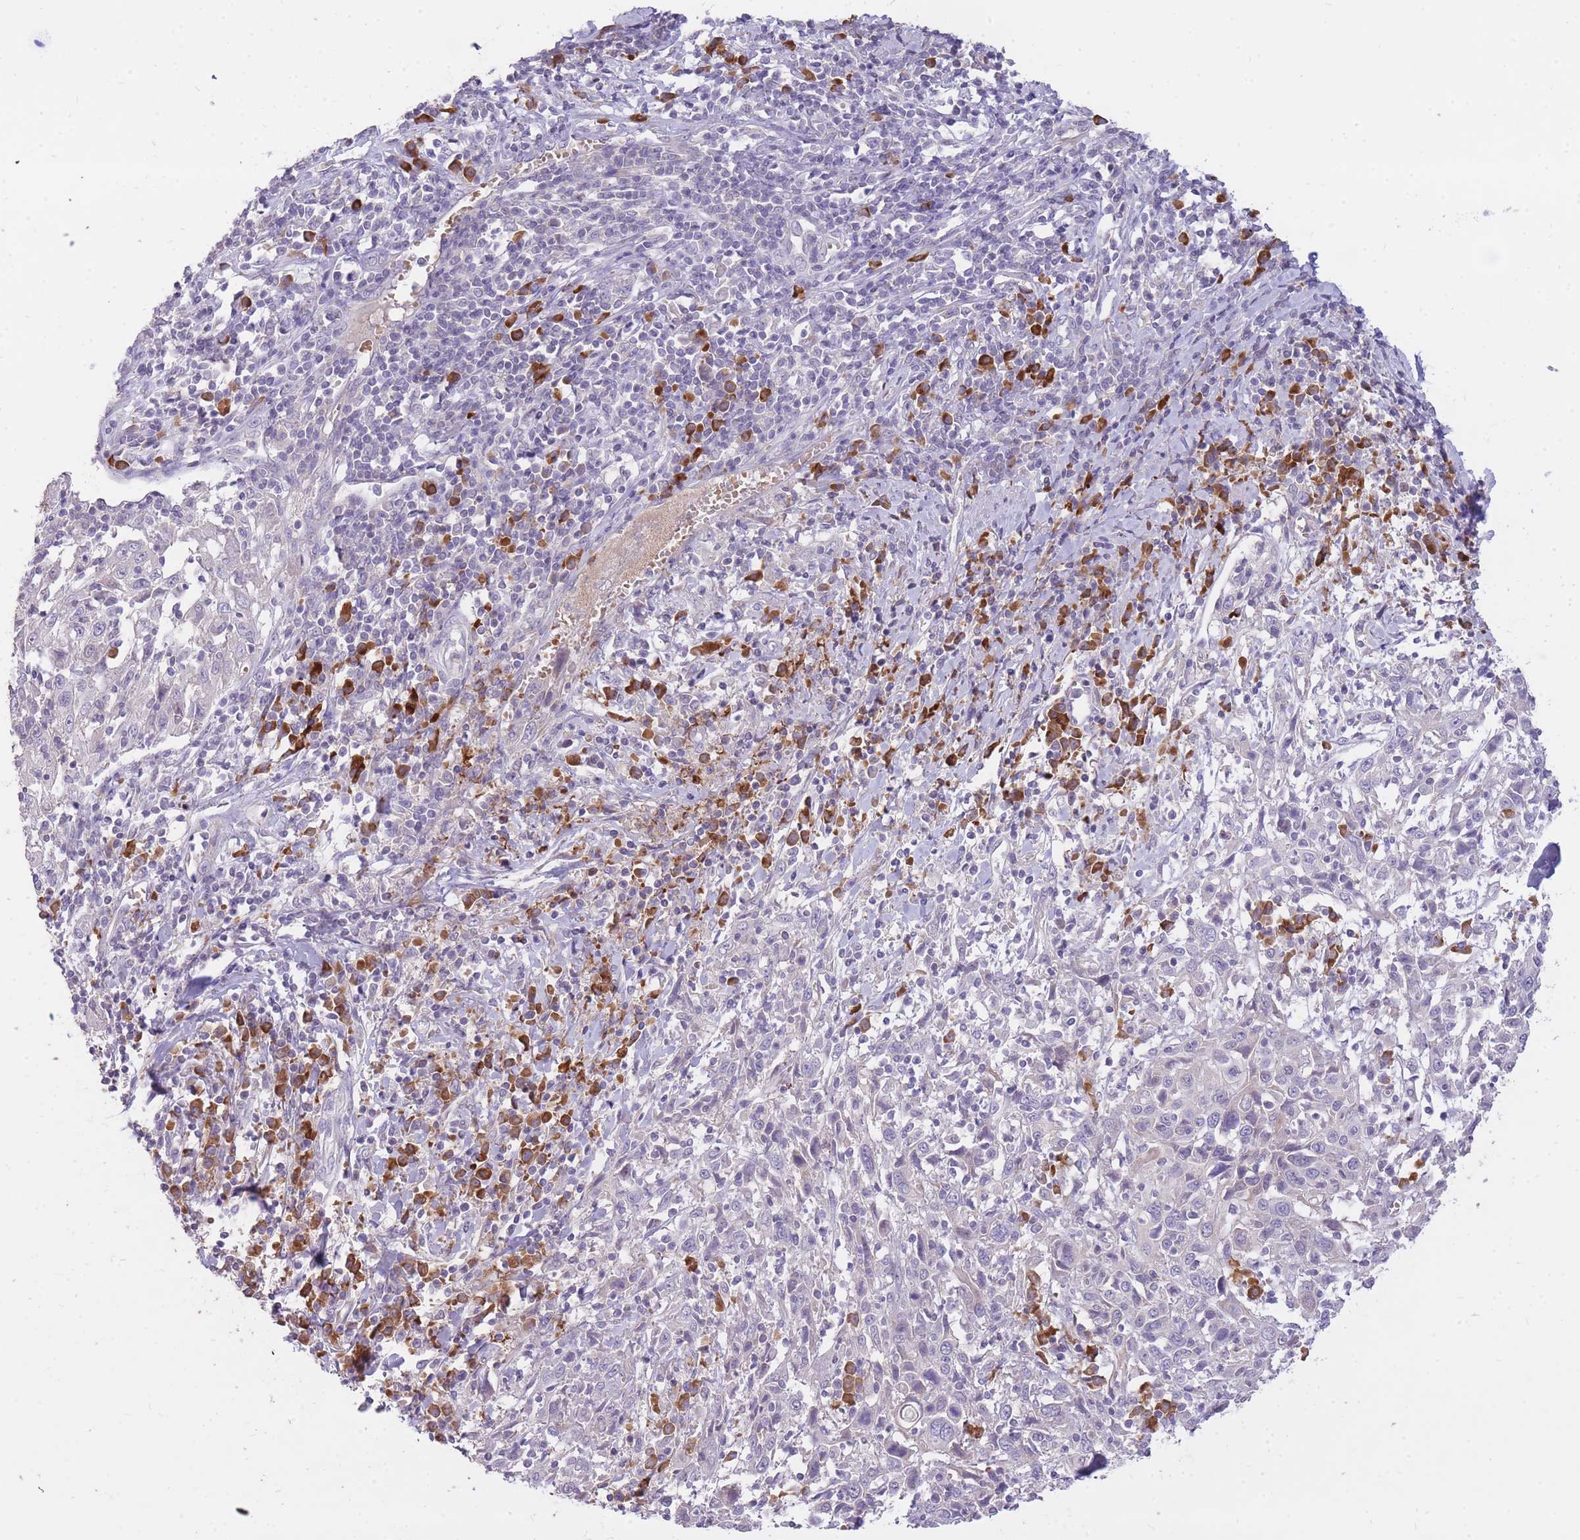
{"staining": {"intensity": "negative", "quantity": "none", "location": "none"}, "tissue": "cervical cancer", "cell_type": "Tumor cells", "image_type": "cancer", "snomed": [{"axis": "morphology", "description": "Squamous cell carcinoma, NOS"}, {"axis": "topography", "description": "Cervix"}], "caption": "An IHC micrograph of squamous cell carcinoma (cervical) is shown. There is no staining in tumor cells of squamous cell carcinoma (cervical).", "gene": "FRG2C", "patient": {"sex": "female", "age": 46}}